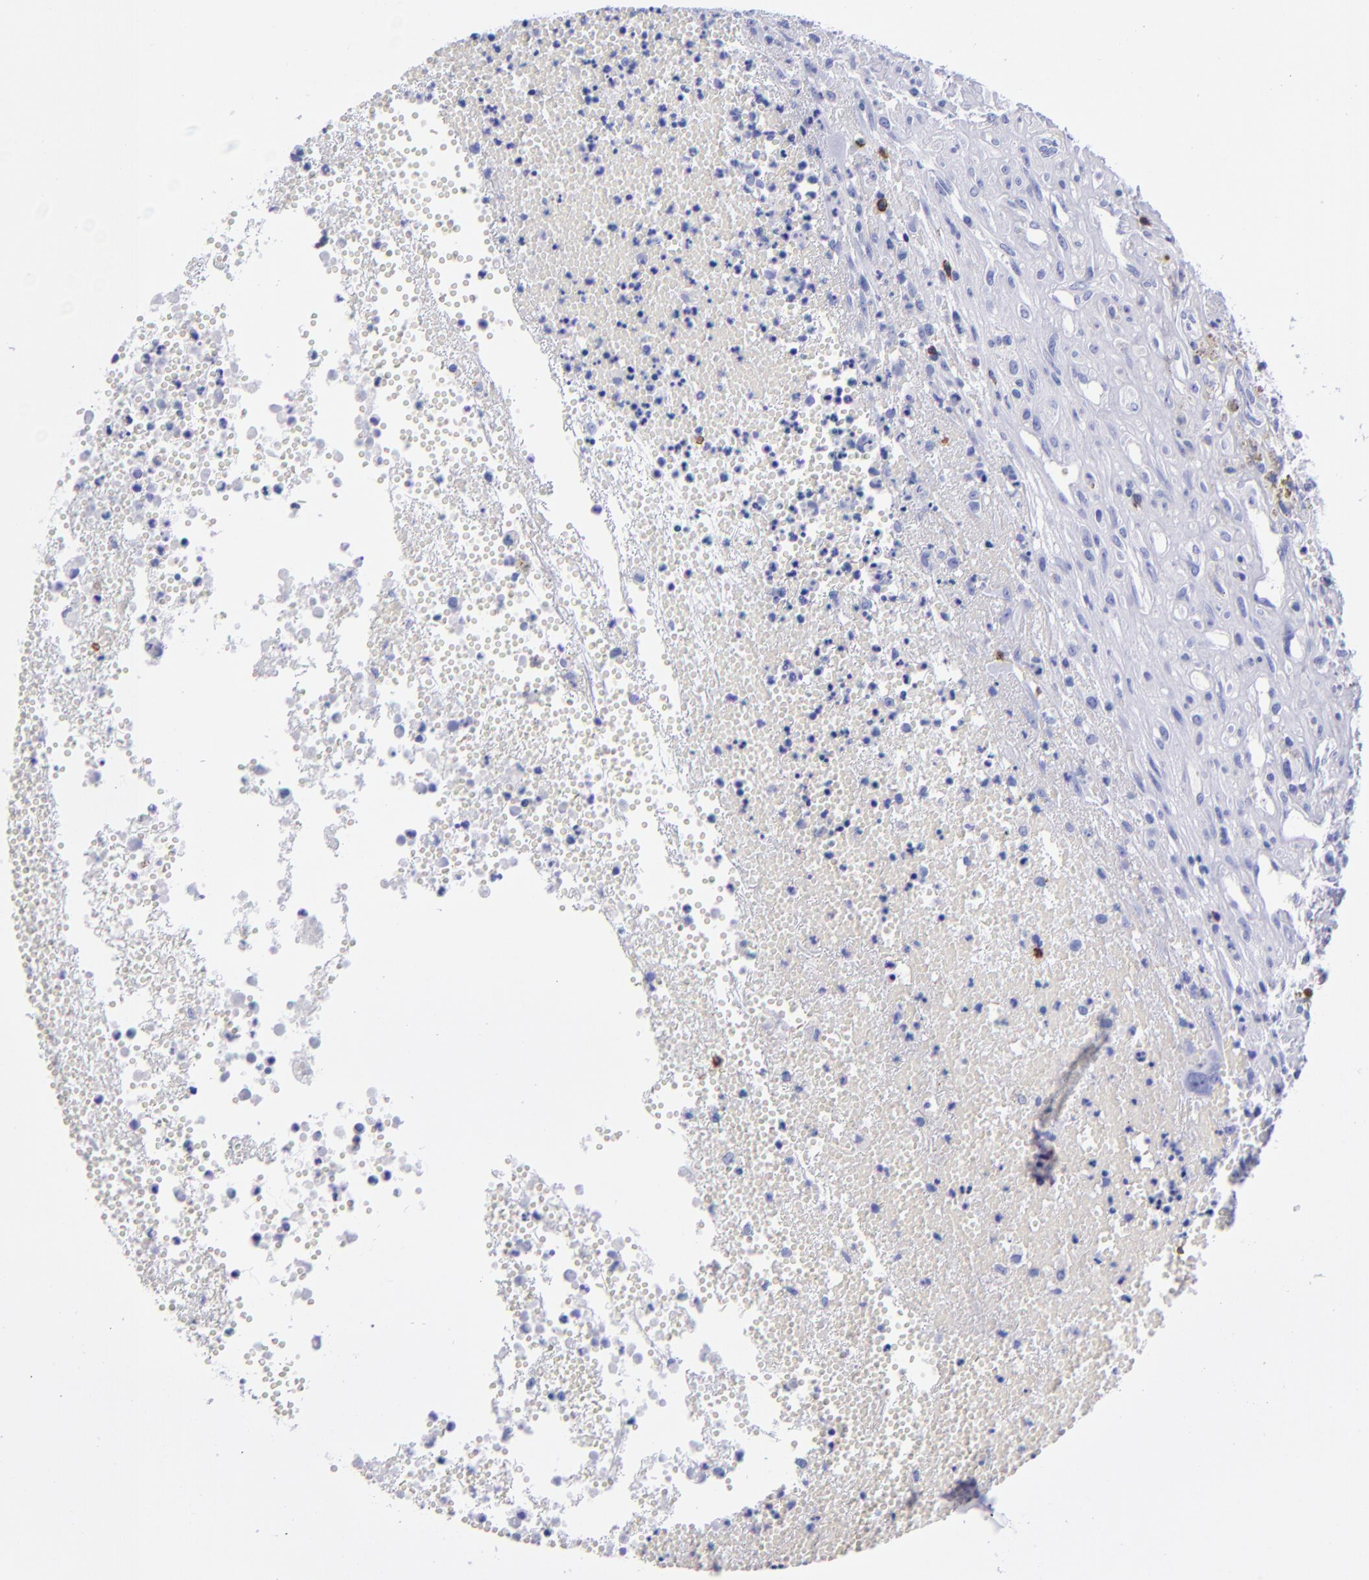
{"staining": {"intensity": "negative", "quantity": "none", "location": "none"}, "tissue": "glioma", "cell_type": "Tumor cells", "image_type": "cancer", "snomed": [{"axis": "morphology", "description": "Glioma, malignant, High grade"}, {"axis": "topography", "description": "Brain"}], "caption": "DAB (3,3'-diaminobenzidine) immunohistochemical staining of glioma reveals no significant staining in tumor cells.", "gene": "CD6", "patient": {"sex": "male", "age": 66}}